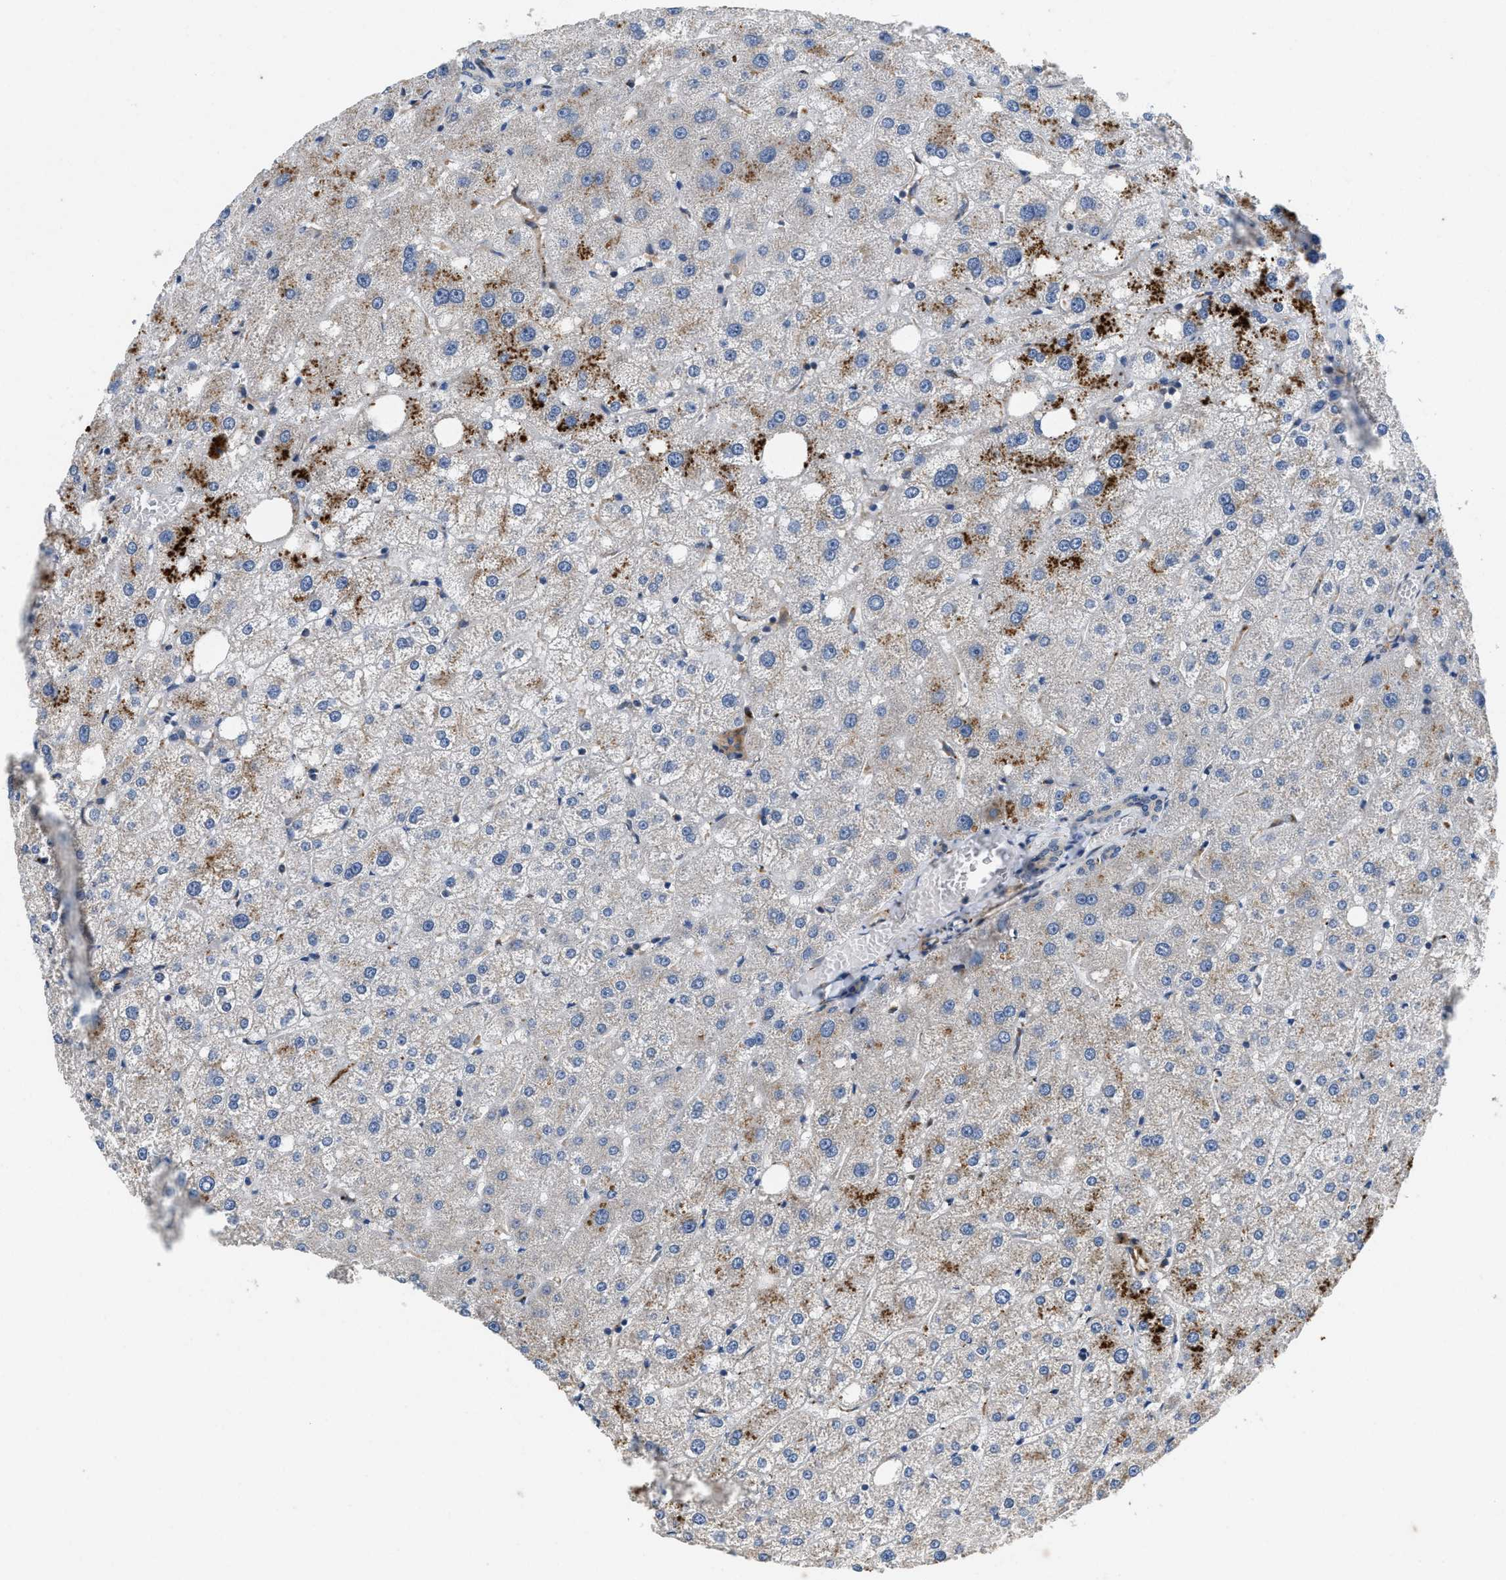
{"staining": {"intensity": "weak", "quantity": "<25%", "location": "cytoplasmic/membranous"}, "tissue": "liver", "cell_type": "Cholangiocytes", "image_type": "normal", "snomed": [{"axis": "morphology", "description": "Normal tissue, NOS"}, {"axis": "topography", "description": "Liver"}], "caption": "This photomicrograph is of unremarkable liver stained with IHC to label a protein in brown with the nuclei are counter-stained blue. There is no positivity in cholangiocytes.", "gene": "ZNF599", "patient": {"sex": "male", "age": 73}}